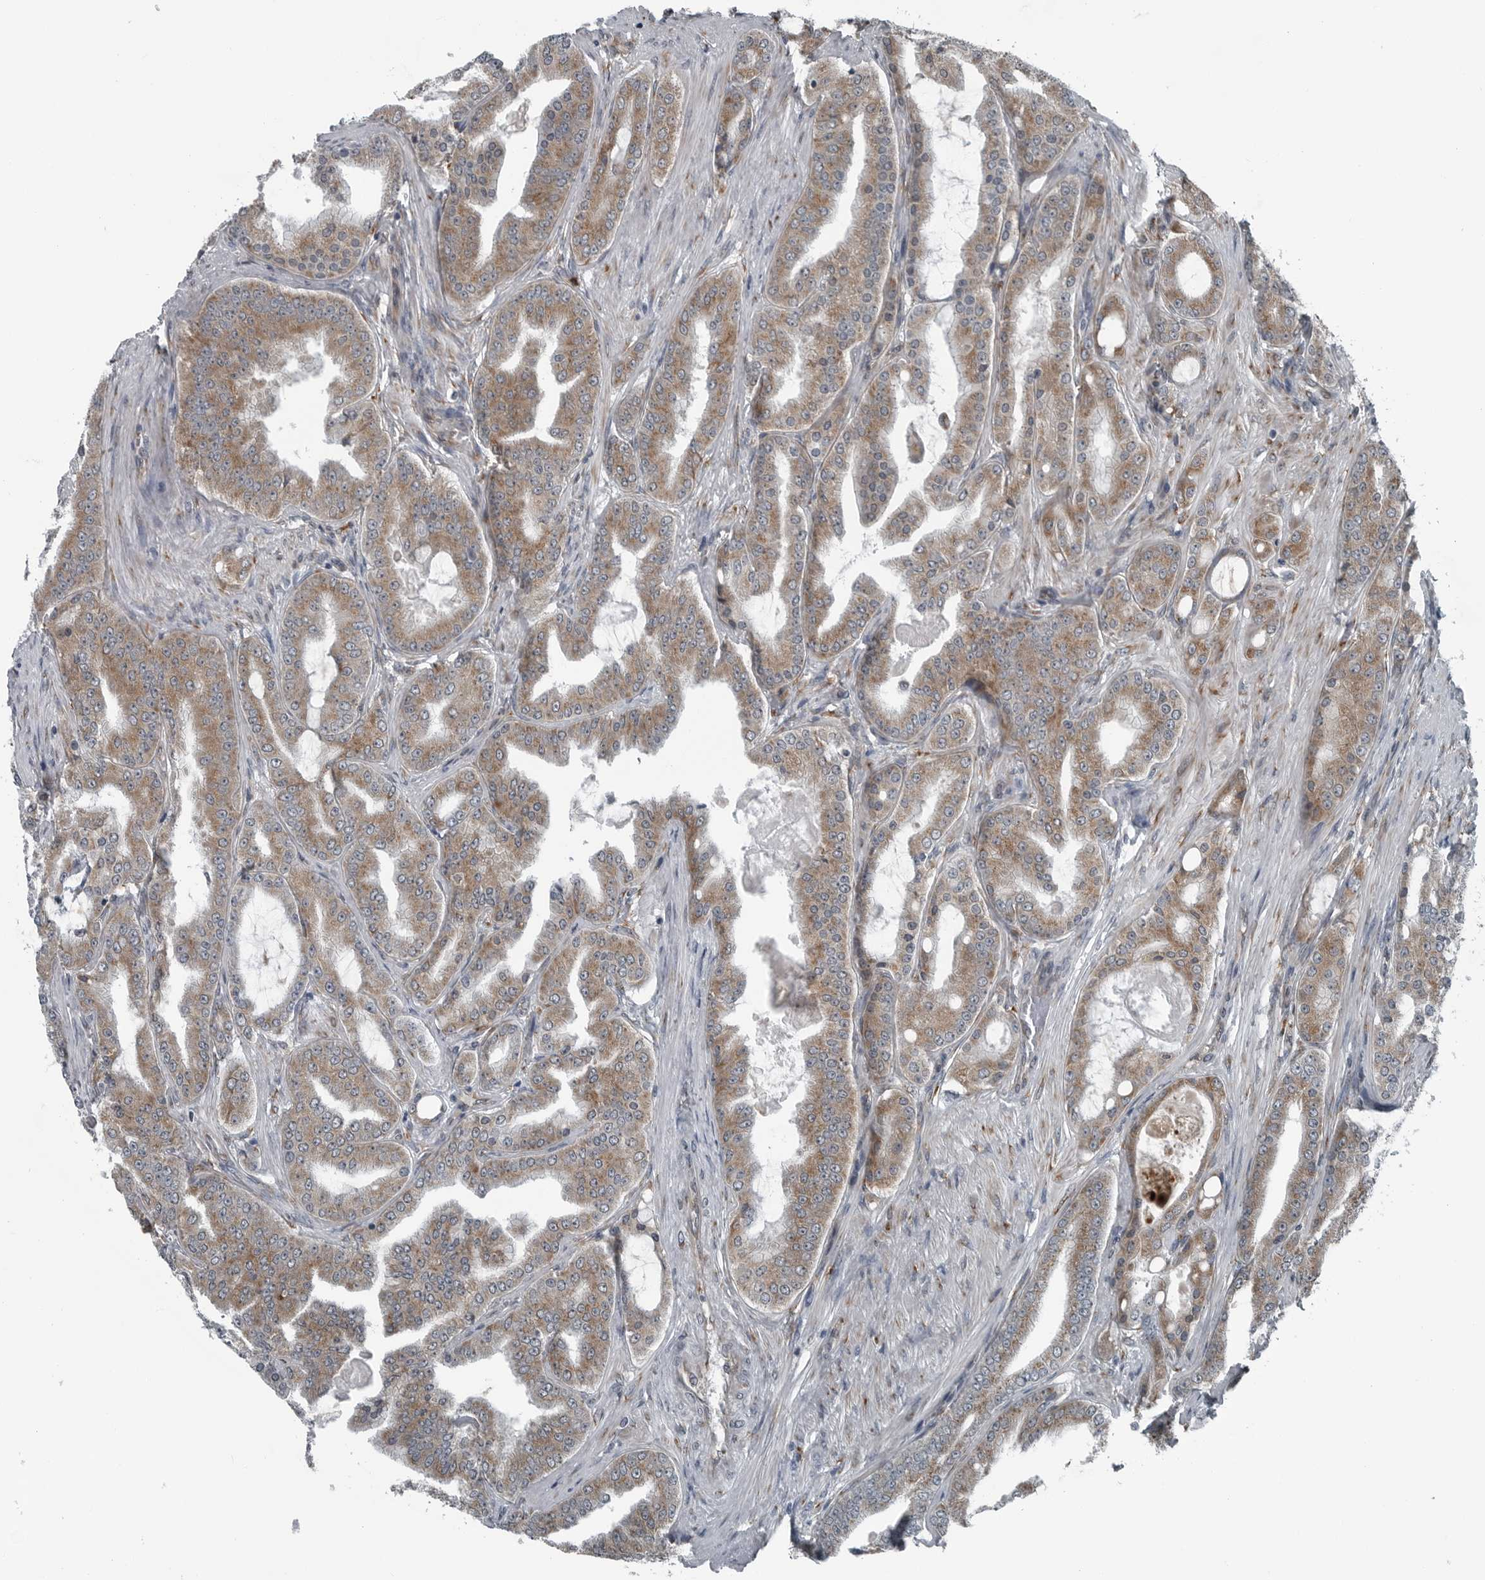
{"staining": {"intensity": "moderate", "quantity": ">75%", "location": "cytoplasmic/membranous"}, "tissue": "prostate cancer", "cell_type": "Tumor cells", "image_type": "cancer", "snomed": [{"axis": "morphology", "description": "Adenocarcinoma, High grade"}, {"axis": "topography", "description": "Prostate"}], "caption": "Immunohistochemistry (IHC) histopathology image of high-grade adenocarcinoma (prostate) stained for a protein (brown), which demonstrates medium levels of moderate cytoplasmic/membranous positivity in about >75% of tumor cells.", "gene": "CEP85", "patient": {"sex": "male", "age": 60}}